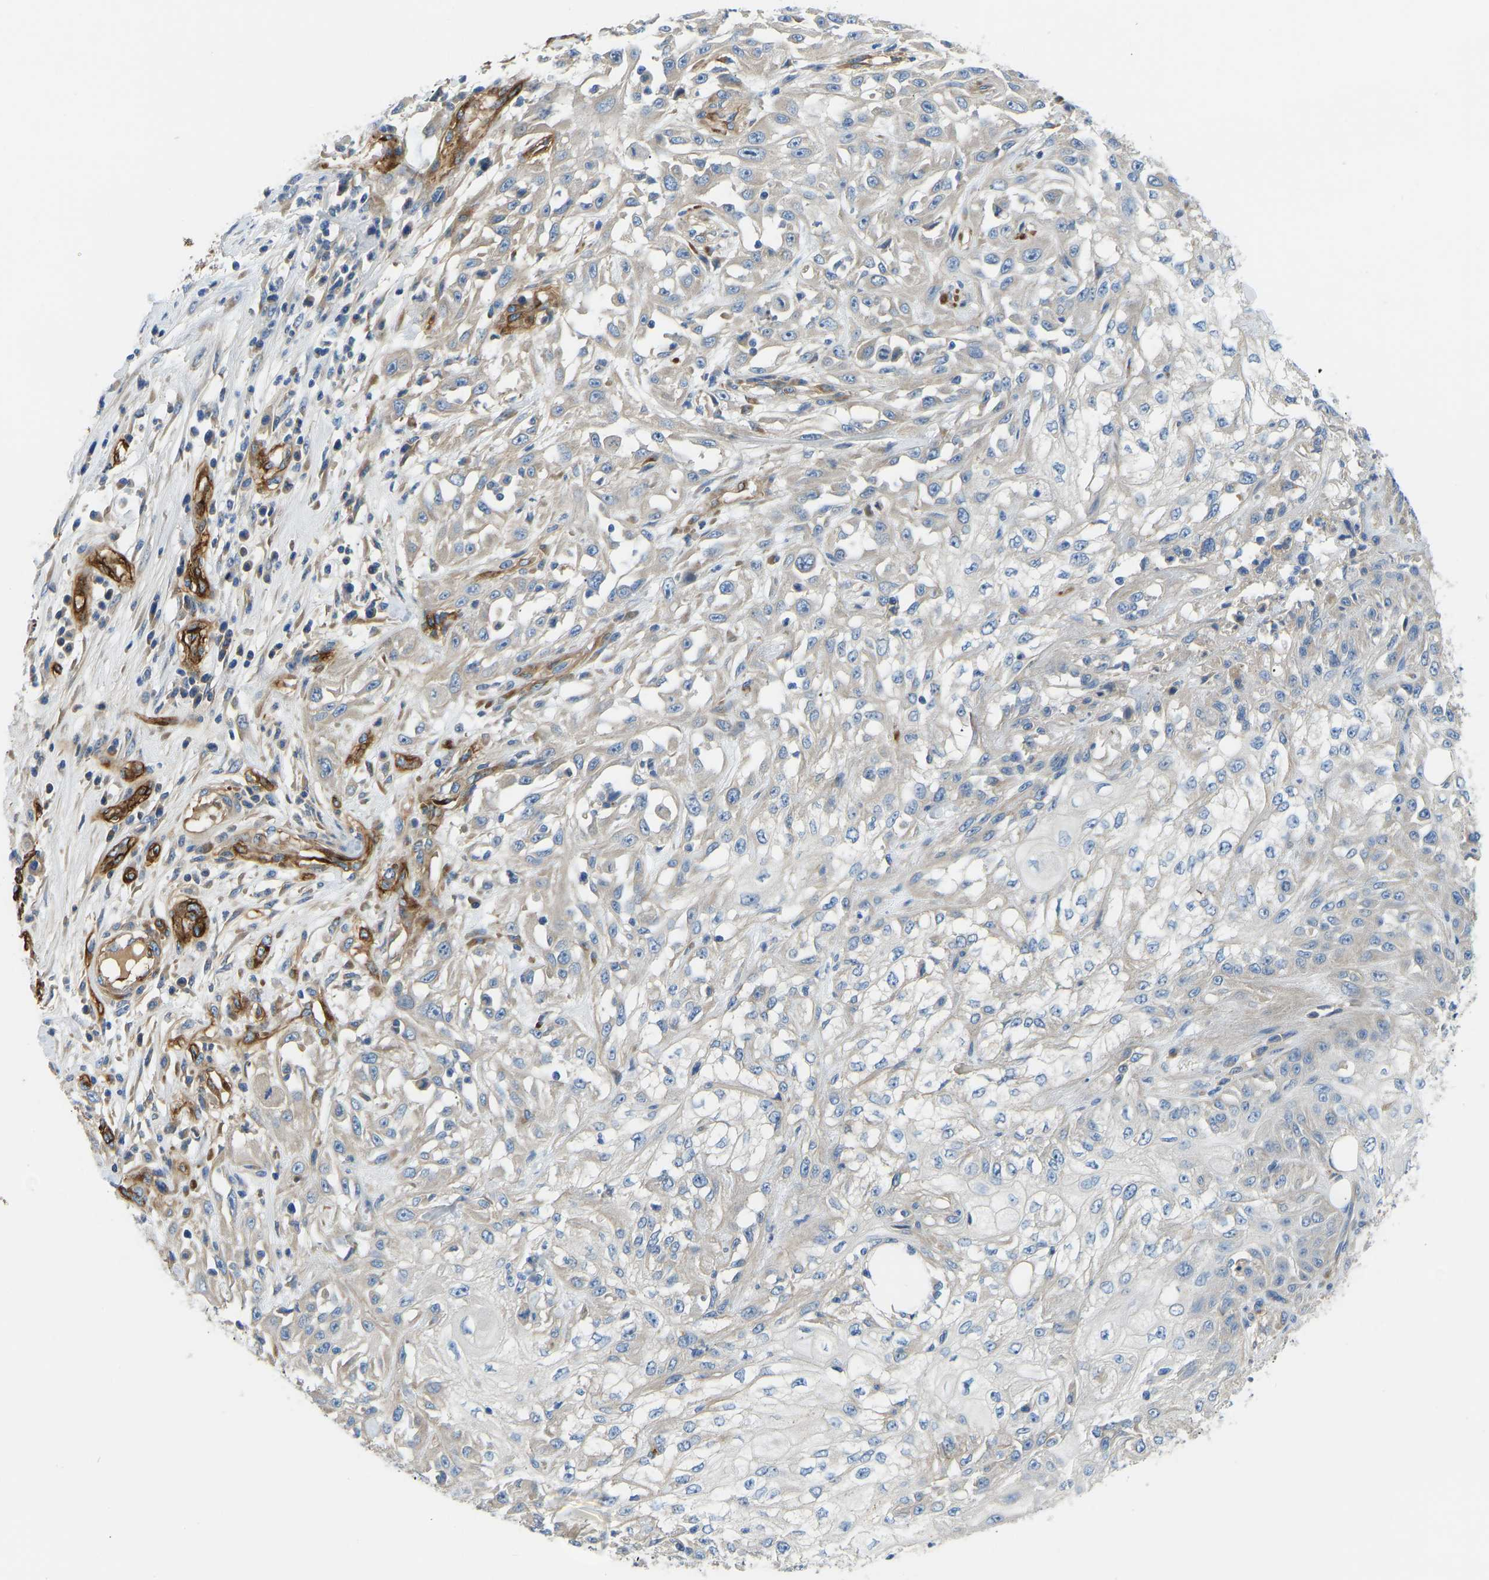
{"staining": {"intensity": "negative", "quantity": "none", "location": "none"}, "tissue": "skin cancer", "cell_type": "Tumor cells", "image_type": "cancer", "snomed": [{"axis": "morphology", "description": "Squamous cell carcinoma, NOS"}, {"axis": "morphology", "description": "Squamous cell carcinoma, metastatic, NOS"}, {"axis": "topography", "description": "Skin"}, {"axis": "topography", "description": "Lymph node"}], "caption": "This is a photomicrograph of immunohistochemistry staining of skin cancer, which shows no staining in tumor cells.", "gene": "COL15A1", "patient": {"sex": "male", "age": 75}}